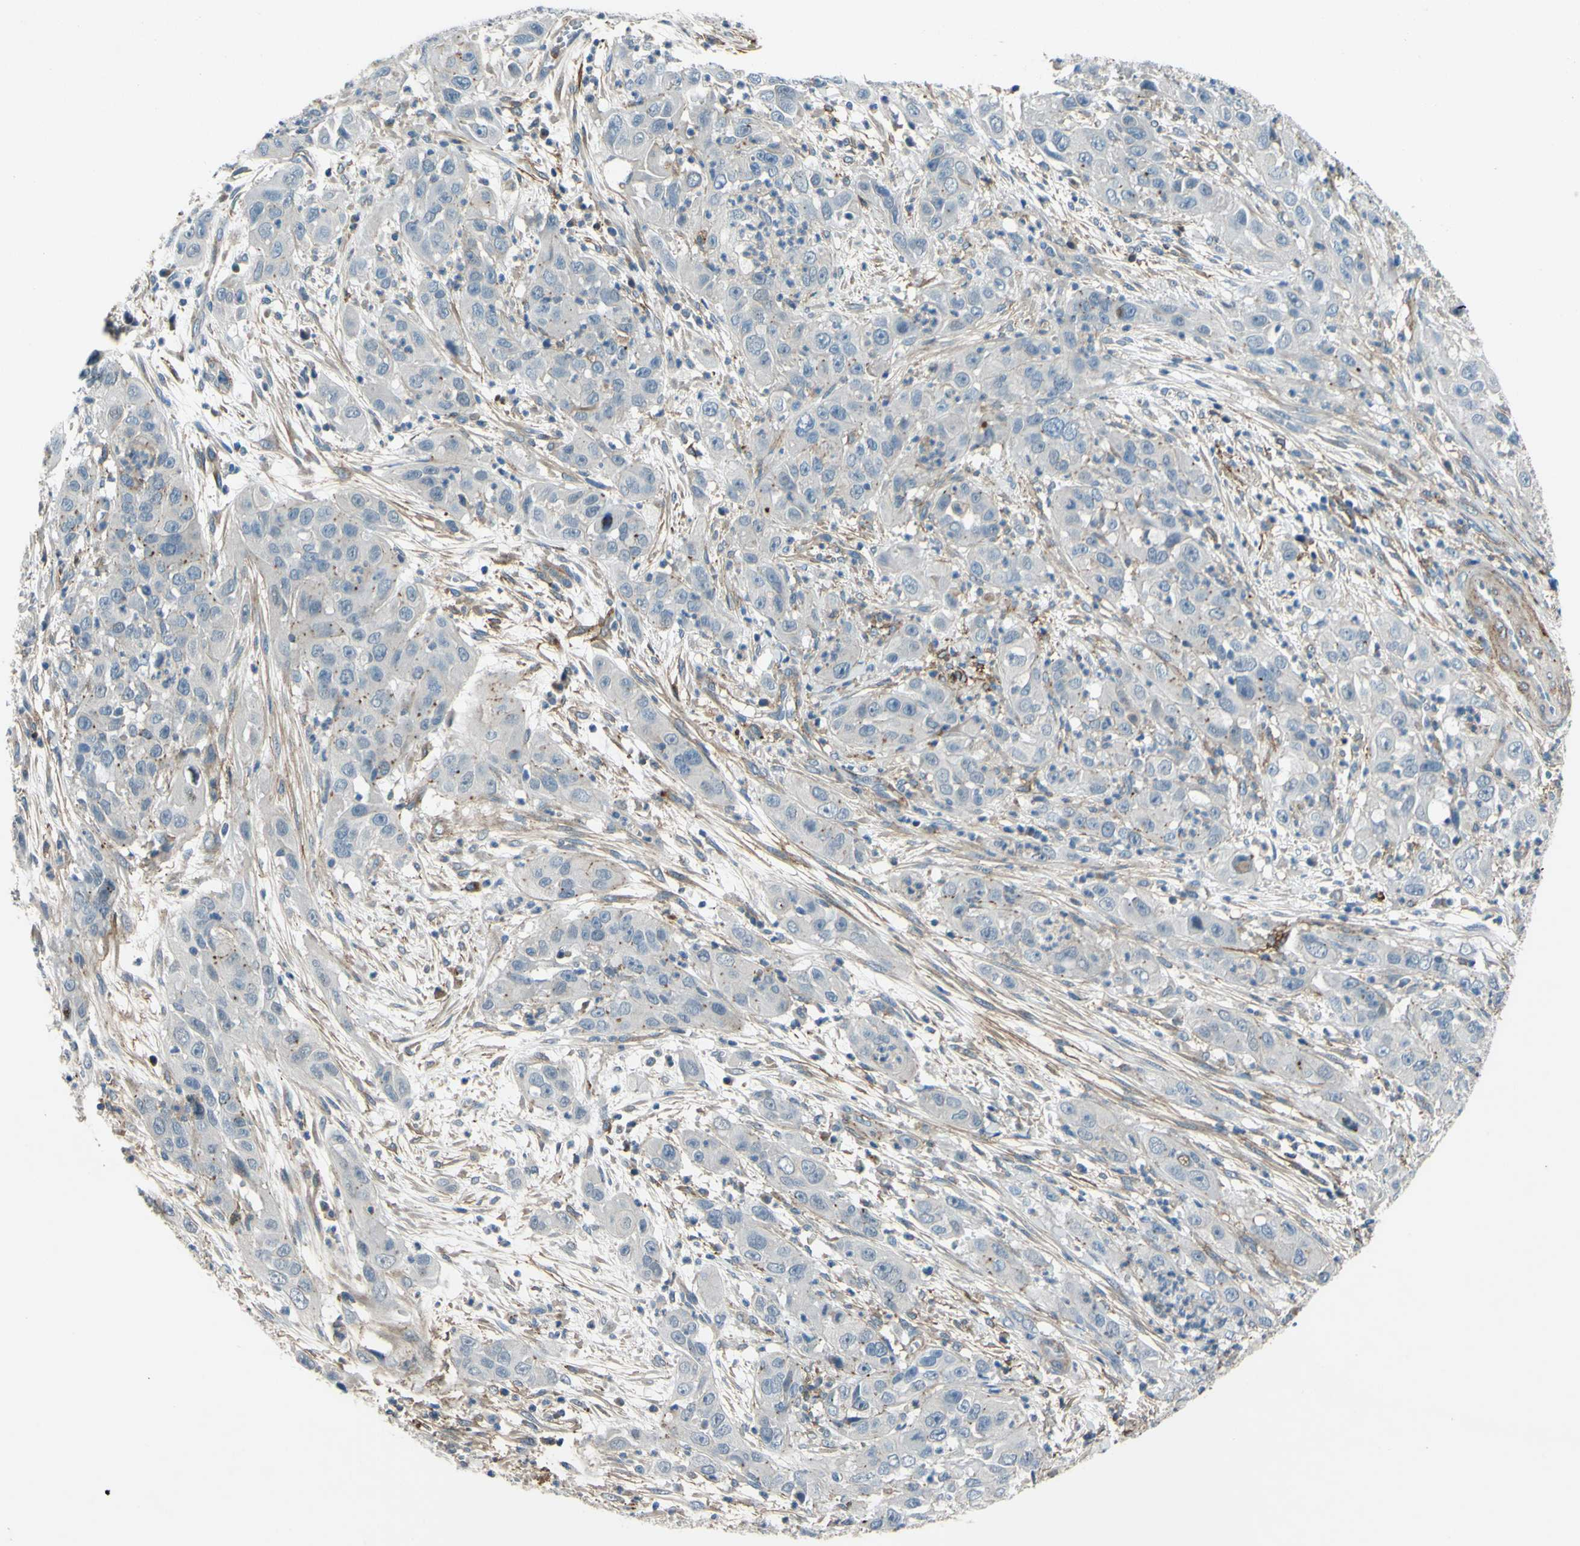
{"staining": {"intensity": "weak", "quantity": "25%-75%", "location": "cytoplasmic/membranous"}, "tissue": "cervical cancer", "cell_type": "Tumor cells", "image_type": "cancer", "snomed": [{"axis": "morphology", "description": "Squamous cell carcinoma, NOS"}, {"axis": "topography", "description": "Cervix"}], "caption": "IHC of cervical squamous cell carcinoma displays low levels of weak cytoplasmic/membranous positivity in about 25%-75% of tumor cells.", "gene": "ARHGAP1", "patient": {"sex": "female", "age": 32}}